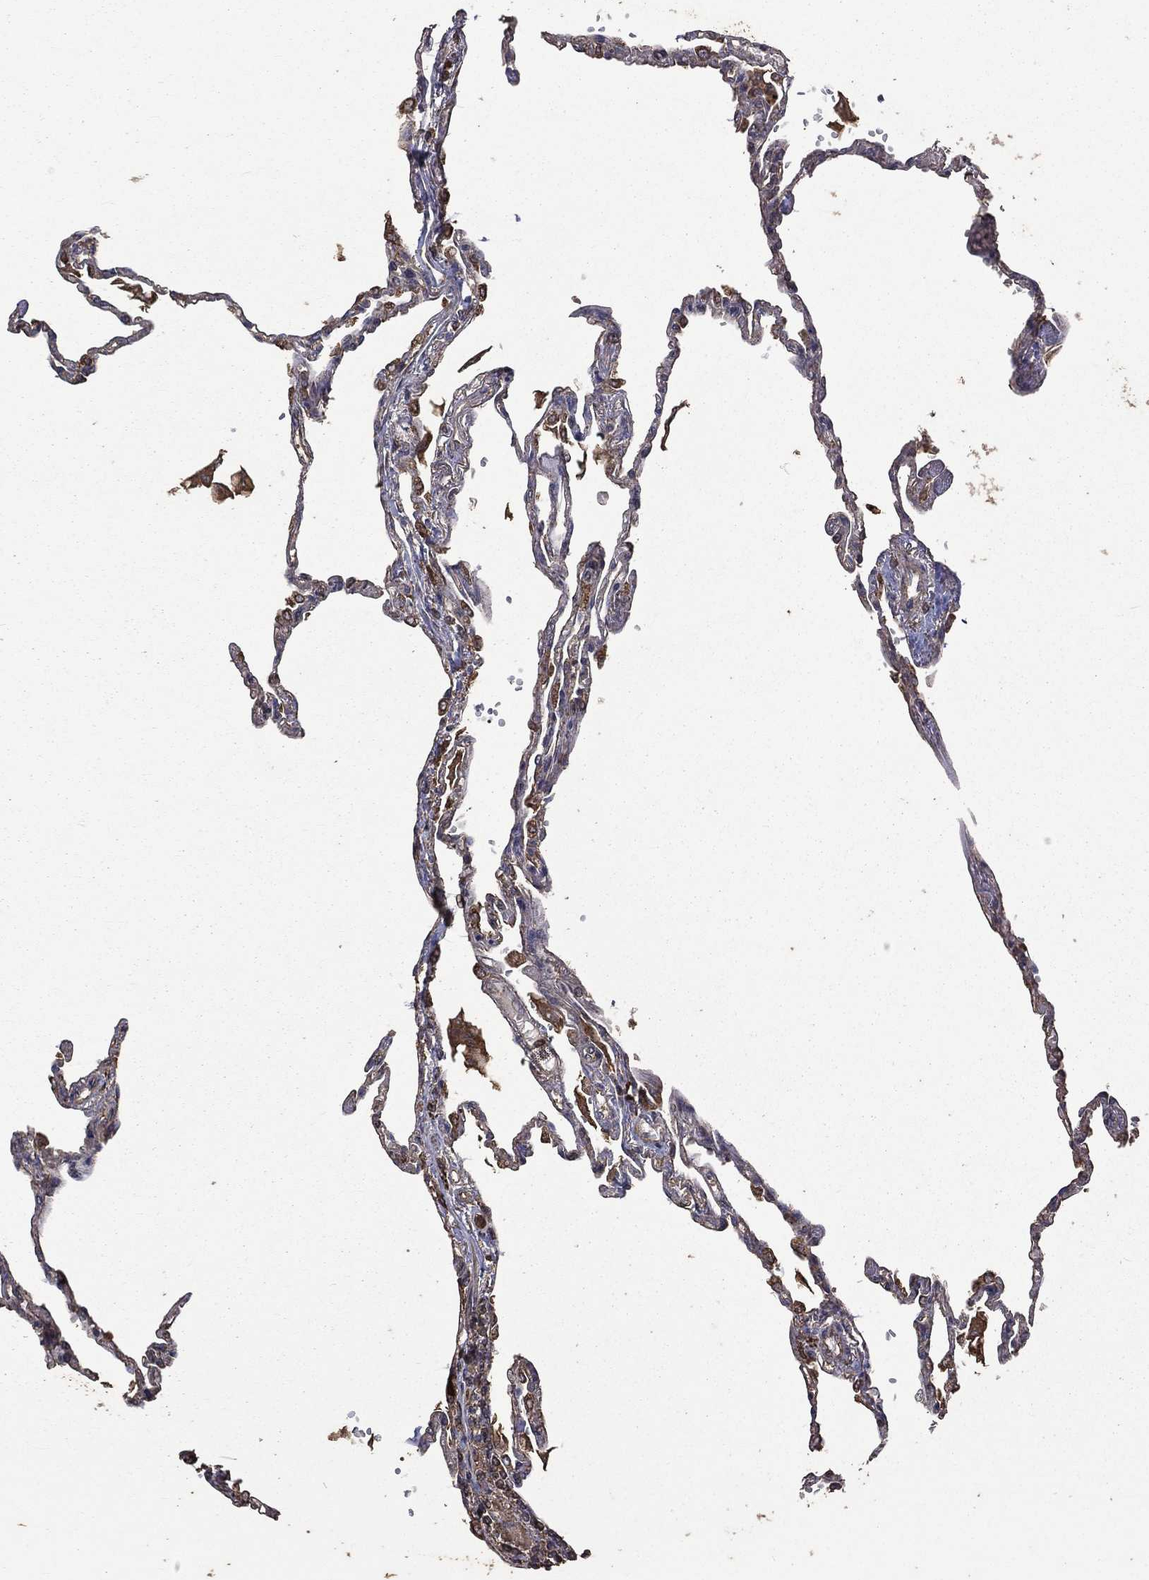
{"staining": {"intensity": "weak", "quantity": "25%-75%", "location": "cytoplasmic/membranous"}, "tissue": "lung", "cell_type": "Alveolar cells", "image_type": "normal", "snomed": [{"axis": "morphology", "description": "Normal tissue, NOS"}, {"axis": "topography", "description": "Lung"}], "caption": "The histopathology image shows immunohistochemical staining of benign lung. There is weak cytoplasmic/membranous positivity is present in about 25%-75% of alveolar cells.", "gene": "METTL27", "patient": {"sex": "male", "age": 78}}